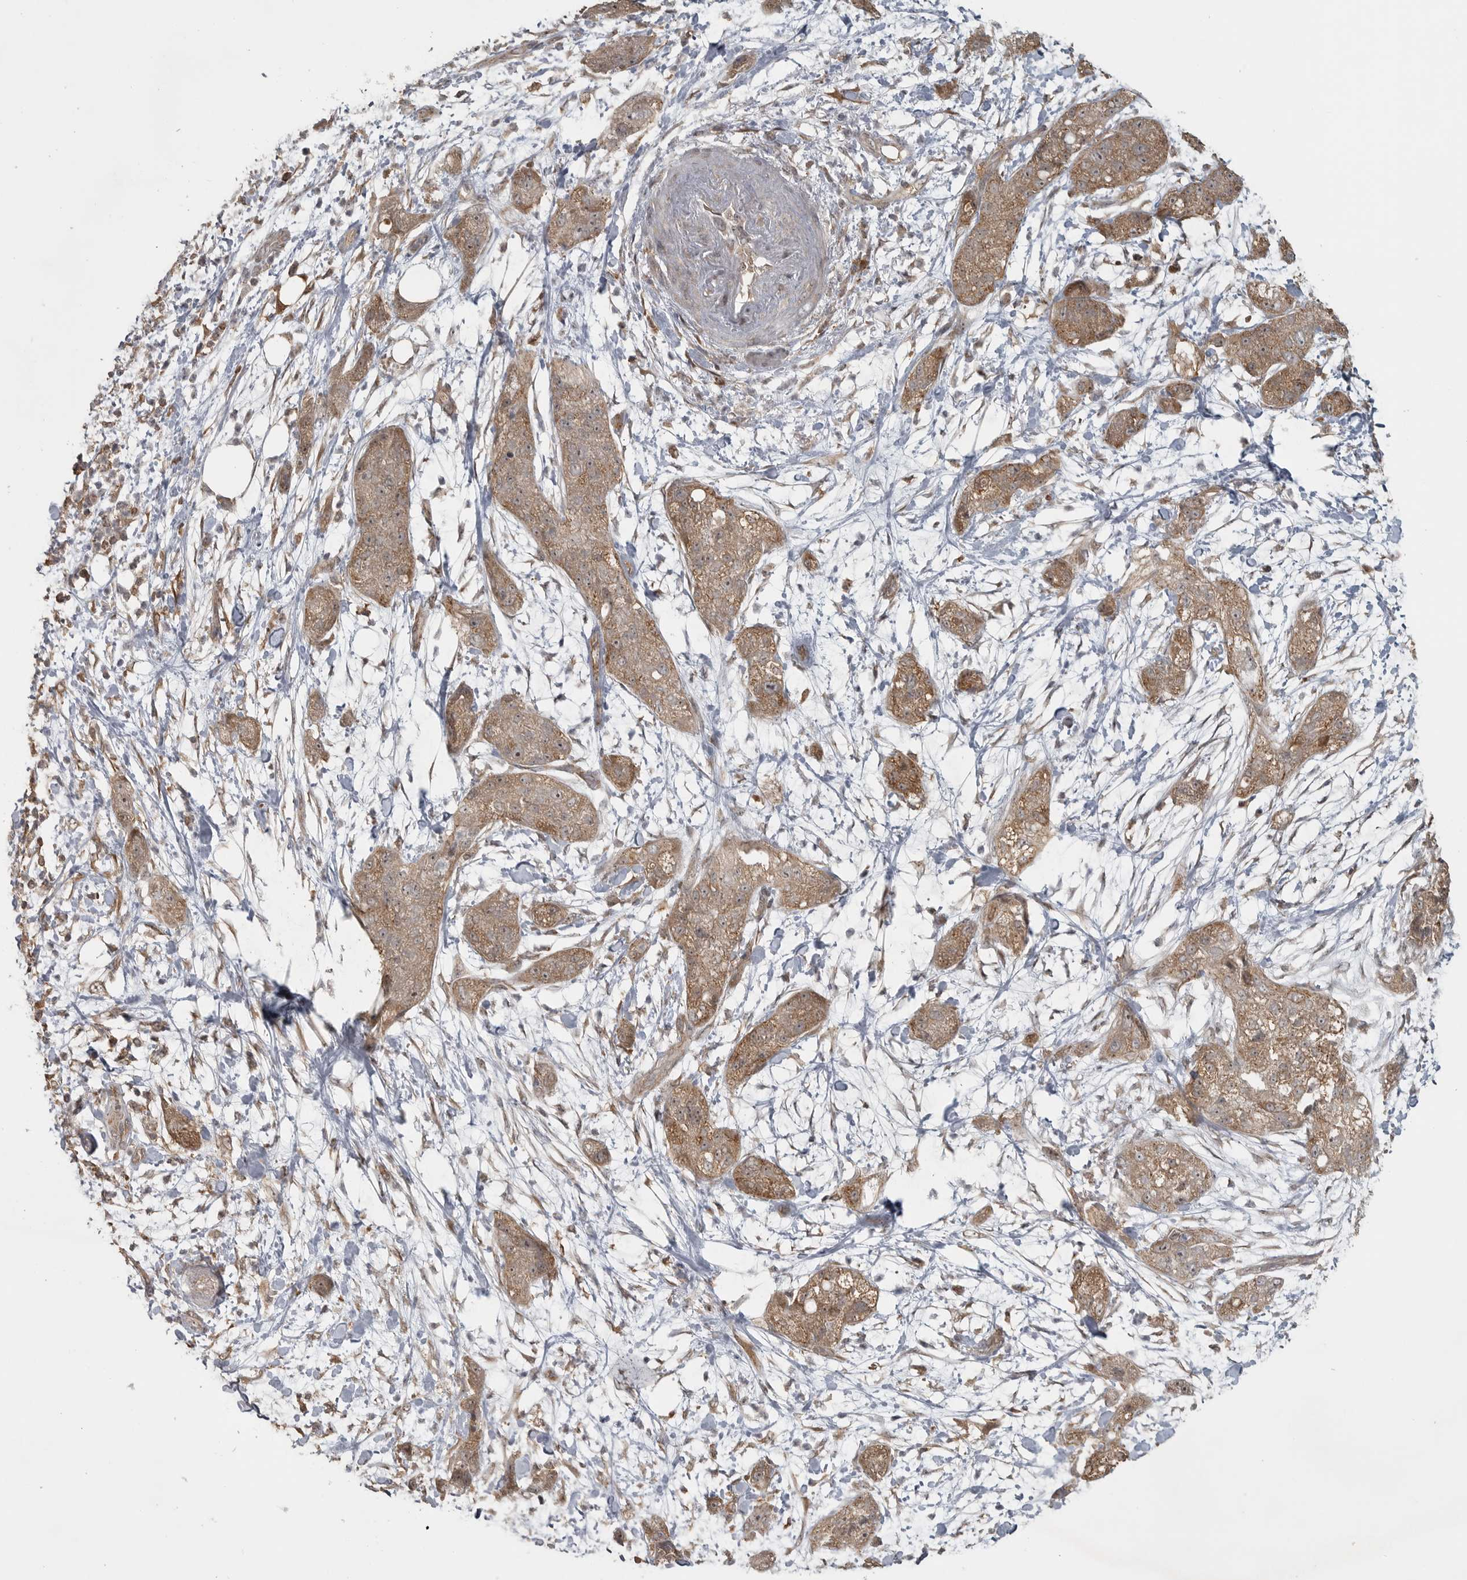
{"staining": {"intensity": "moderate", "quantity": ">75%", "location": "cytoplasmic/membranous"}, "tissue": "pancreatic cancer", "cell_type": "Tumor cells", "image_type": "cancer", "snomed": [{"axis": "morphology", "description": "Adenocarcinoma, NOS"}, {"axis": "topography", "description": "Pancreas"}], "caption": "There is medium levels of moderate cytoplasmic/membranous staining in tumor cells of pancreatic adenocarcinoma, as demonstrated by immunohistochemical staining (brown color).", "gene": "LLGL1", "patient": {"sex": "female", "age": 78}}